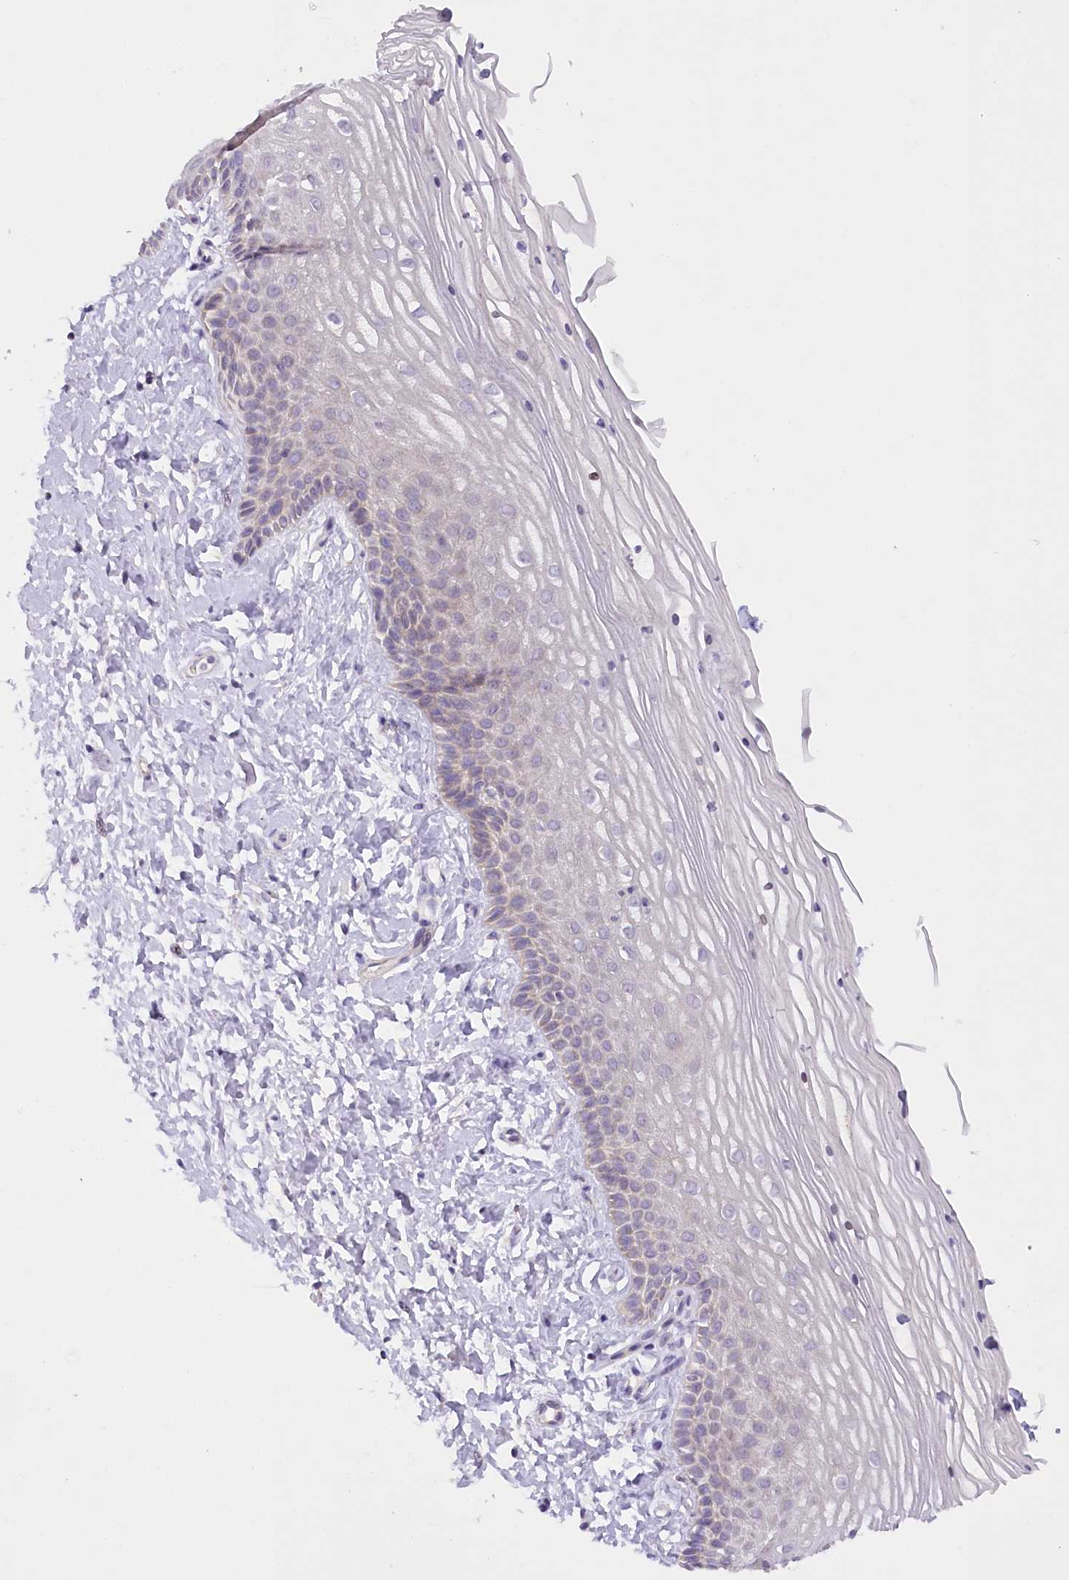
{"staining": {"intensity": "weak", "quantity": "<25%", "location": "cytoplasmic/membranous"}, "tissue": "vagina", "cell_type": "Squamous epithelial cells", "image_type": "normal", "snomed": [{"axis": "morphology", "description": "Normal tissue, NOS"}, {"axis": "topography", "description": "Vagina"}, {"axis": "topography", "description": "Cervix"}], "caption": "Immunohistochemistry of benign human vagina shows no staining in squamous epithelial cells.", "gene": "DCUN1D1", "patient": {"sex": "female", "age": 40}}